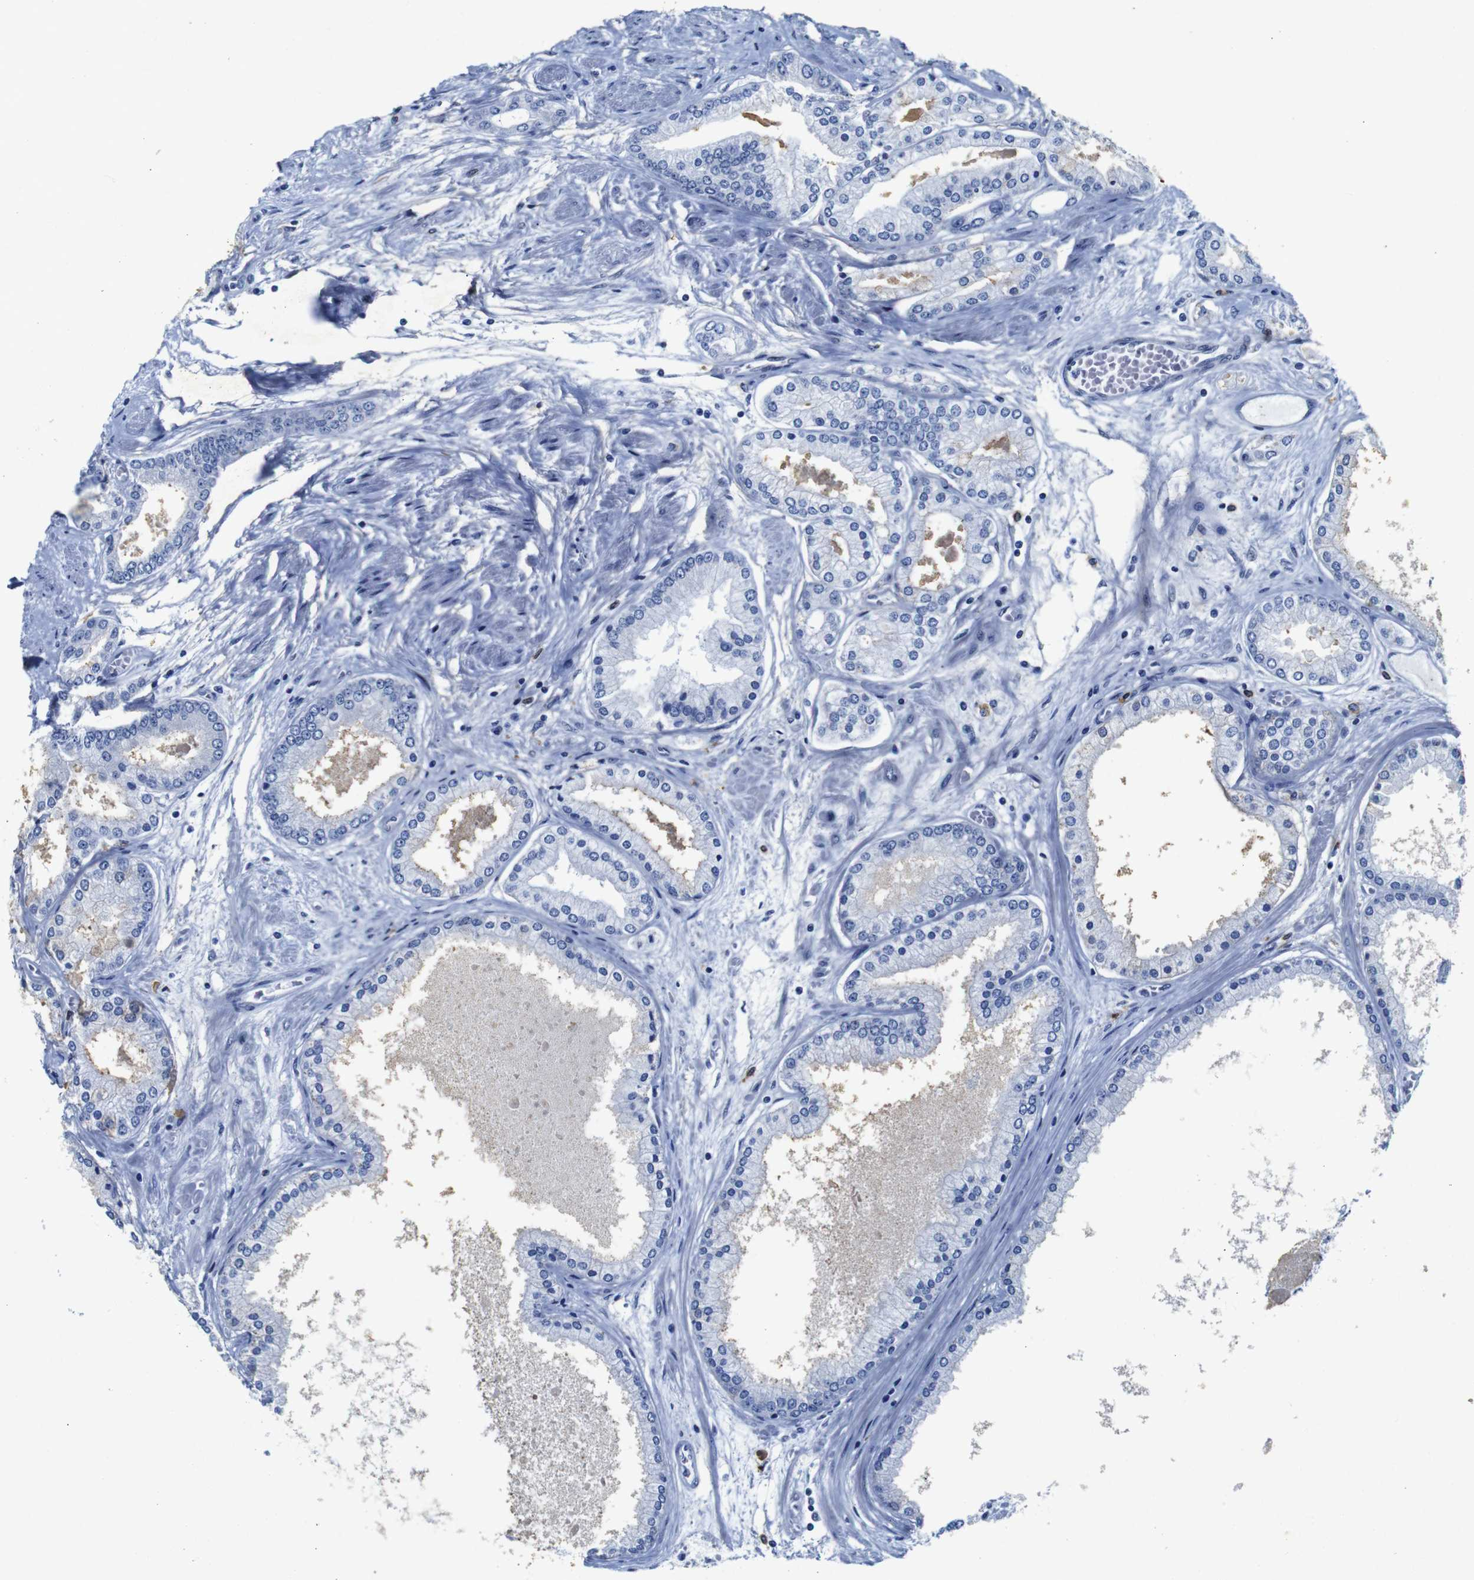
{"staining": {"intensity": "negative", "quantity": "none", "location": "none"}, "tissue": "prostate cancer", "cell_type": "Tumor cells", "image_type": "cancer", "snomed": [{"axis": "morphology", "description": "Adenocarcinoma, High grade"}, {"axis": "topography", "description": "Prostate"}], "caption": "DAB immunohistochemical staining of prostate cancer exhibits no significant staining in tumor cells.", "gene": "FOSL2", "patient": {"sex": "male", "age": 59}}